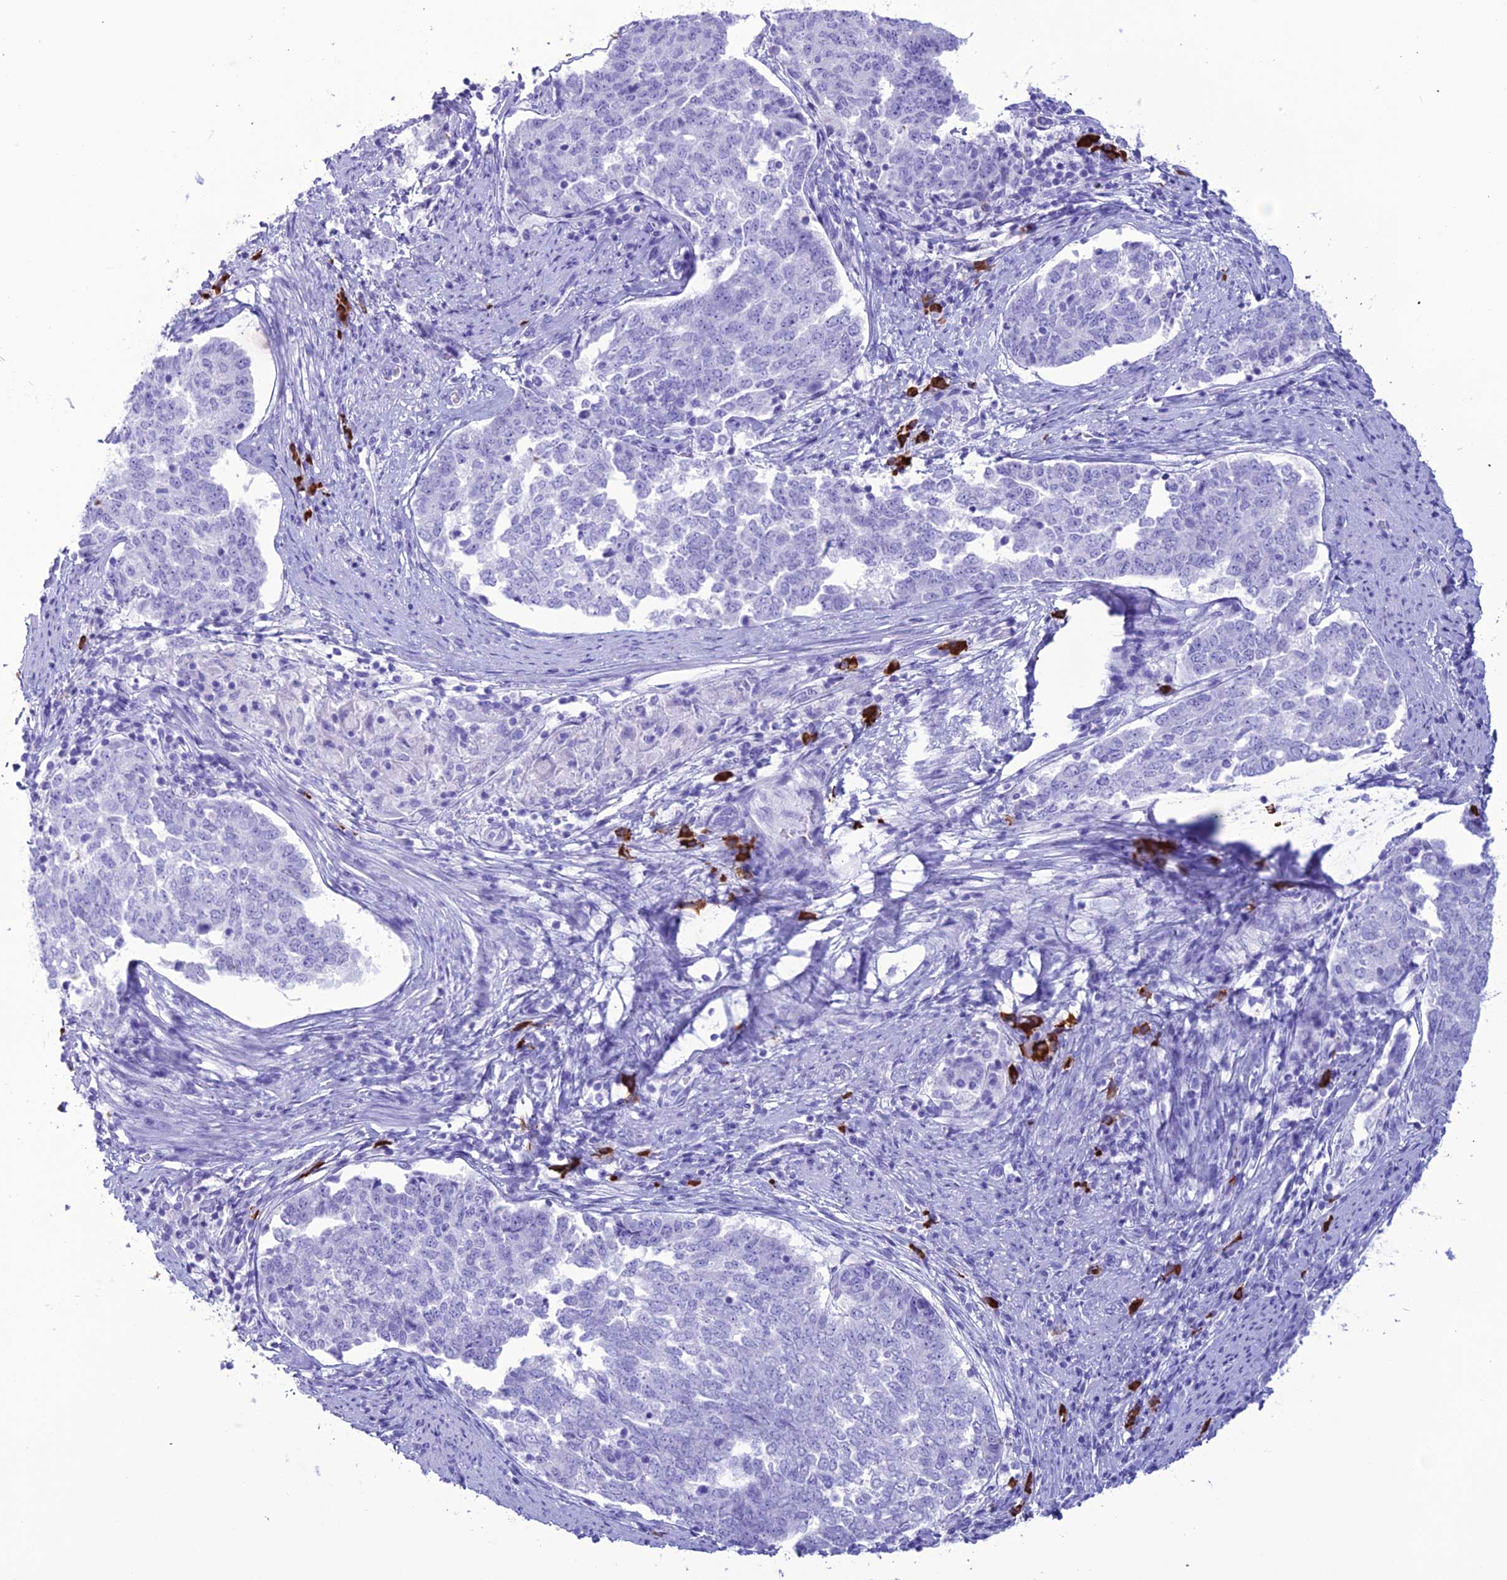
{"staining": {"intensity": "negative", "quantity": "none", "location": "none"}, "tissue": "endometrial cancer", "cell_type": "Tumor cells", "image_type": "cancer", "snomed": [{"axis": "morphology", "description": "Adenocarcinoma, NOS"}, {"axis": "topography", "description": "Endometrium"}], "caption": "Histopathology image shows no significant protein expression in tumor cells of endometrial adenocarcinoma.", "gene": "MZB1", "patient": {"sex": "female", "age": 80}}